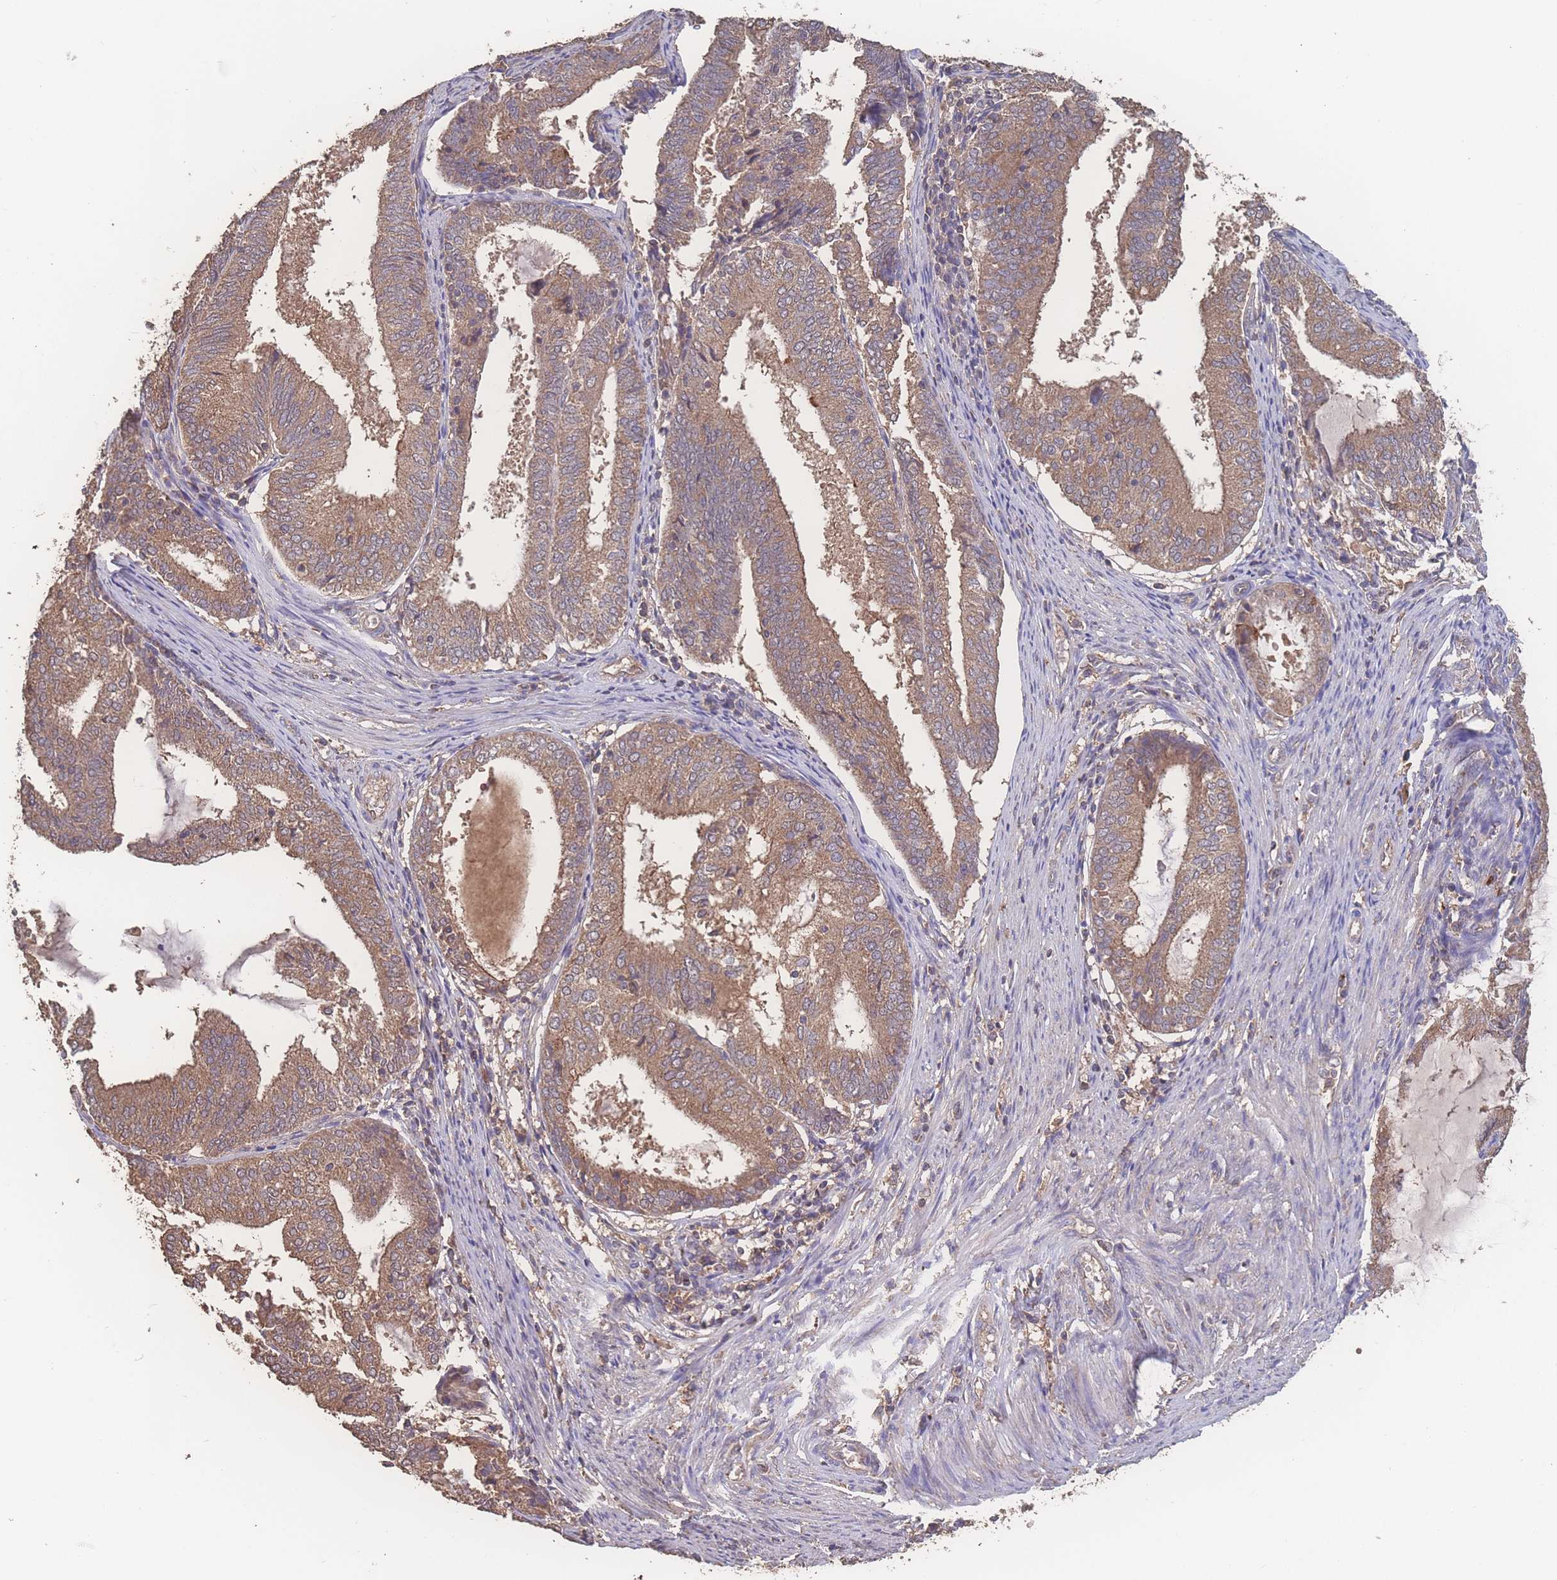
{"staining": {"intensity": "moderate", "quantity": ">75%", "location": "cytoplasmic/membranous"}, "tissue": "endometrial cancer", "cell_type": "Tumor cells", "image_type": "cancer", "snomed": [{"axis": "morphology", "description": "Adenocarcinoma, NOS"}, {"axis": "topography", "description": "Endometrium"}], "caption": "Moderate cytoplasmic/membranous positivity is present in approximately >75% of tumor cells in adenocarcinoma (endometrial).", "gene": "ATXN10", "patient": {"sex": "female", "age": 81}}